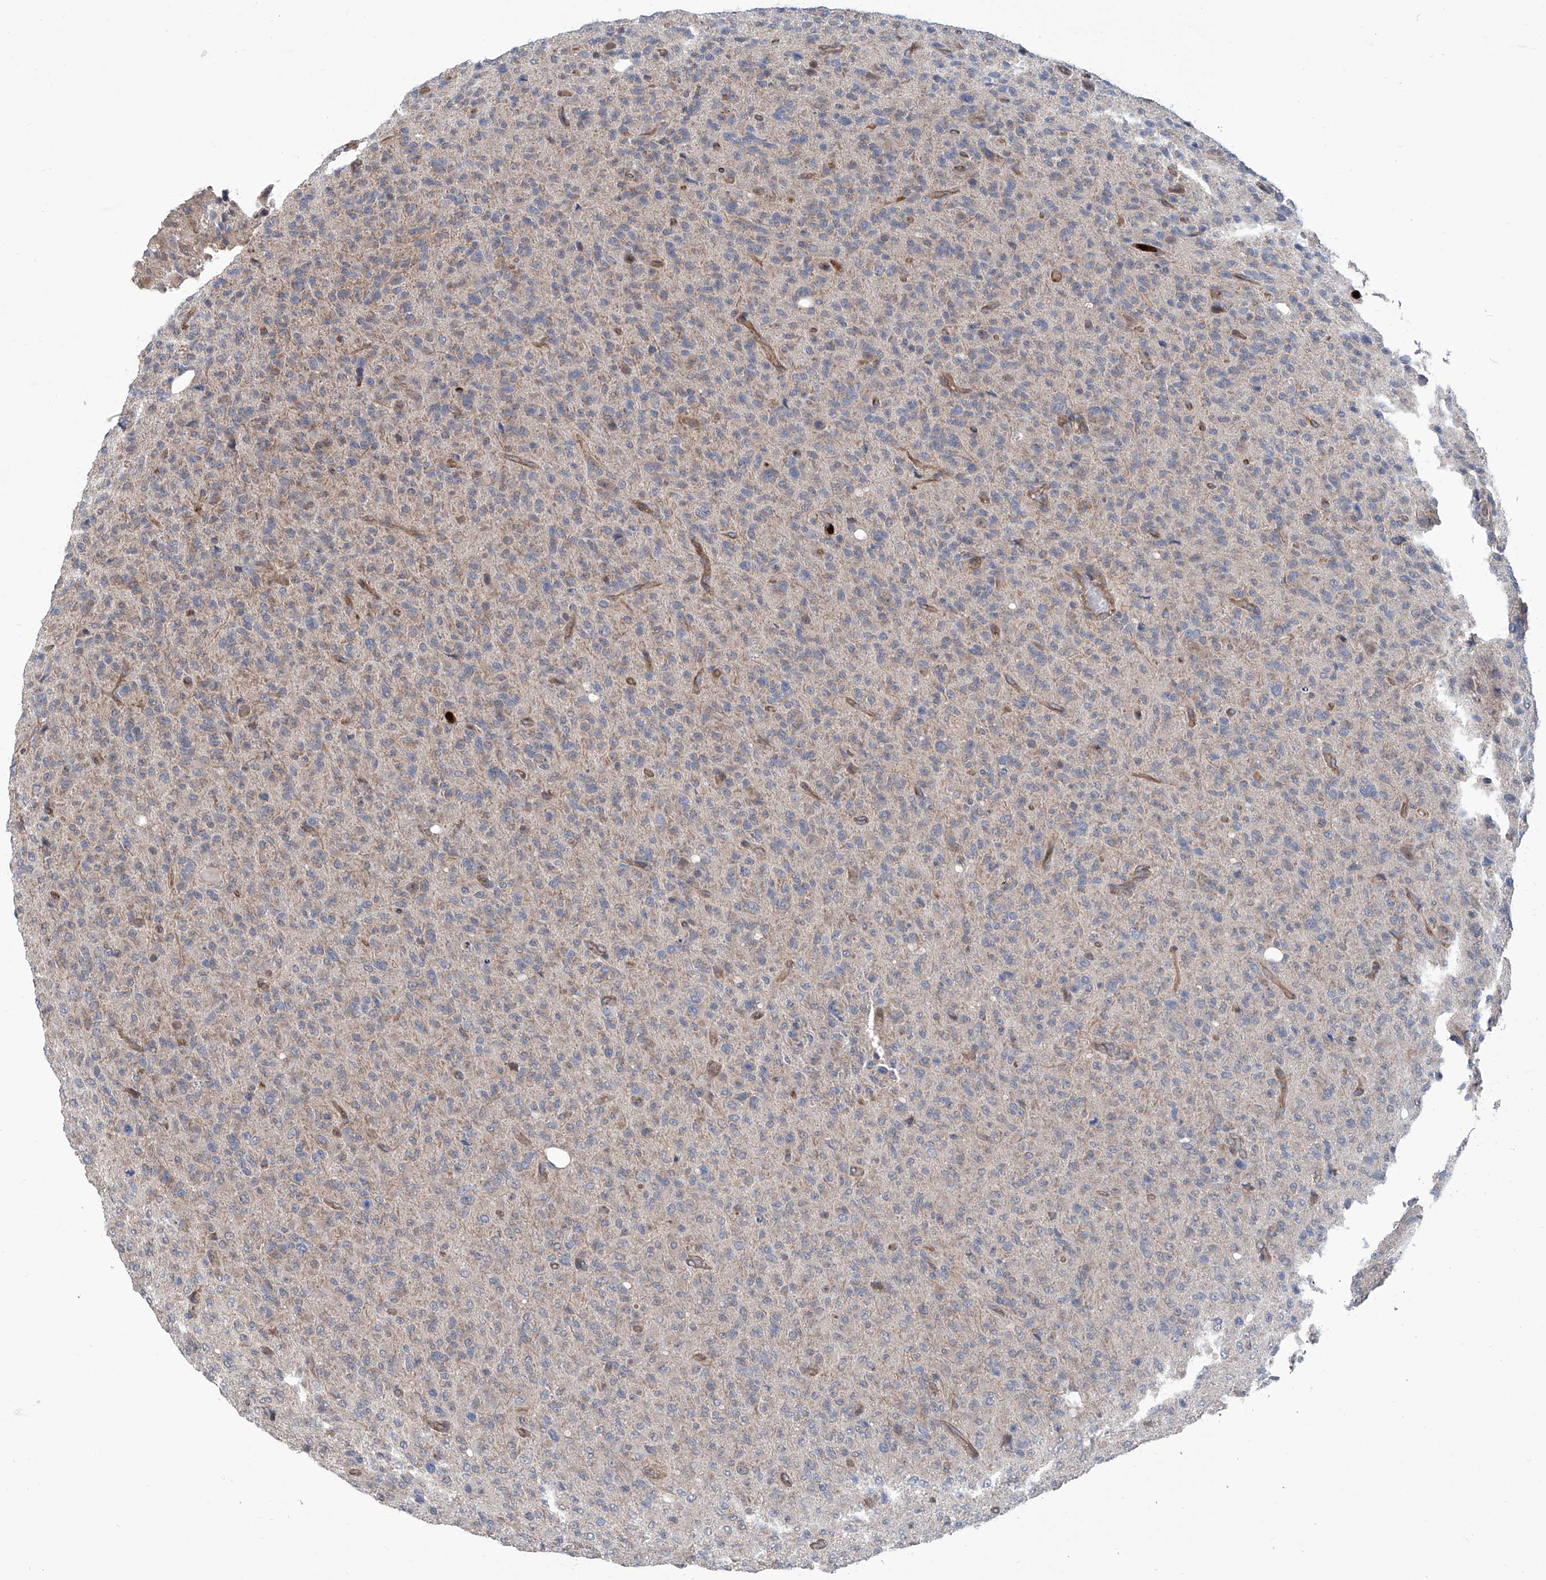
{"staining": {"intensity": "negative", "quantity": "none", "location": "none"}, "tissue": "glioma", "cell_type": "Tumor cells", "image_type": "cancer", "snomed": [{"axis": "morphology", "description": "Glioma, malignant, High grade"}, {"axis": "topography", "description": "Brain"}], "caption": "This histopathology image is of malignant glioma (high-grade) stained with IHC to label a protein in brown with the nuclei are counter-stained blue. There is no staining in tumor cells.", "gene": "EIF2D", "patient": {"sex": "female", "age": 57}}